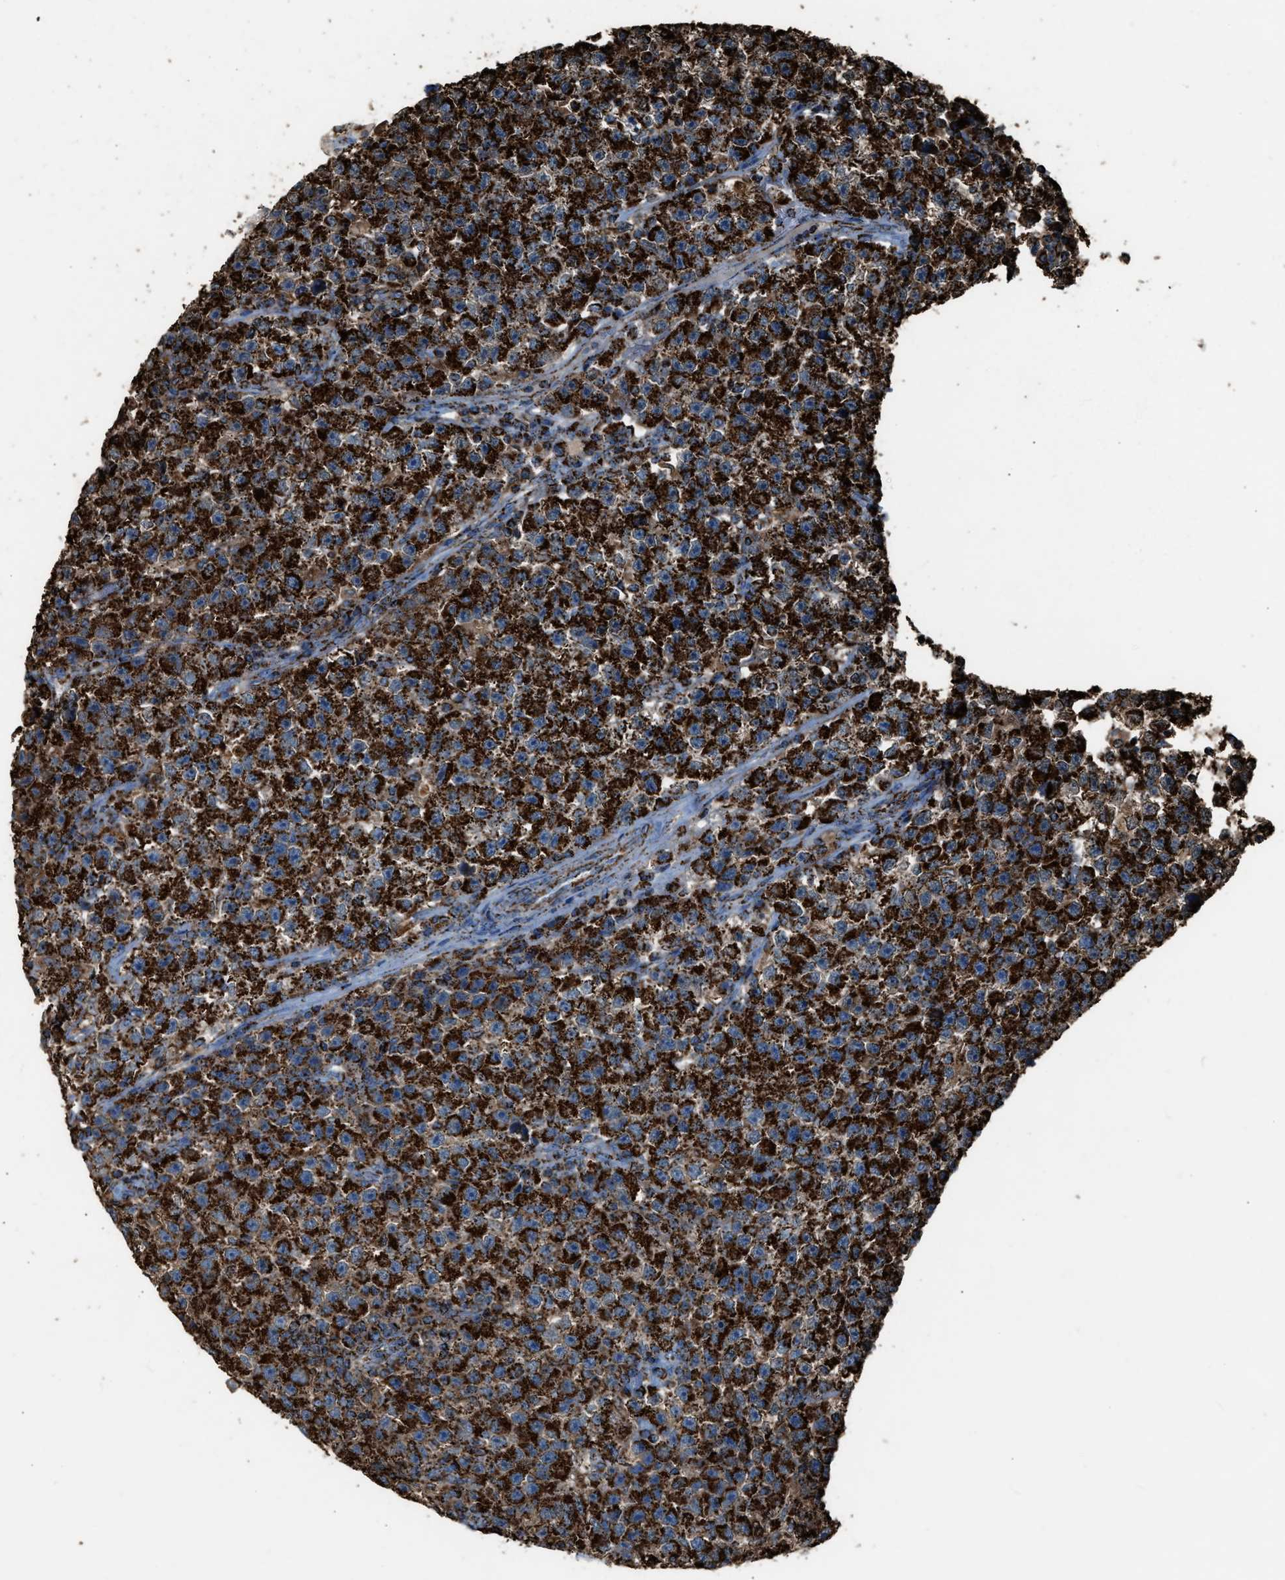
{"staining": {"intensity": "strong", "quantity": ">75%", "location": "cytoplasmic/membranous"}, "tissue": "testis cancer", "cell_type": "Tumor cells", "image_type": "cancer", "snomed": [{"axis": "morphology", "description": "Seminoma, NOS"}, {"axis": "topography", "description": "Testis"}], "caption": "Immunohistochemical staining of testis seminoma reveals high levels of strong cytoplasmic/membranous positivity in approximately >75% of tumor cells.", "gene": "MDH2", "patient": {"sex": "male", "age": 22}}